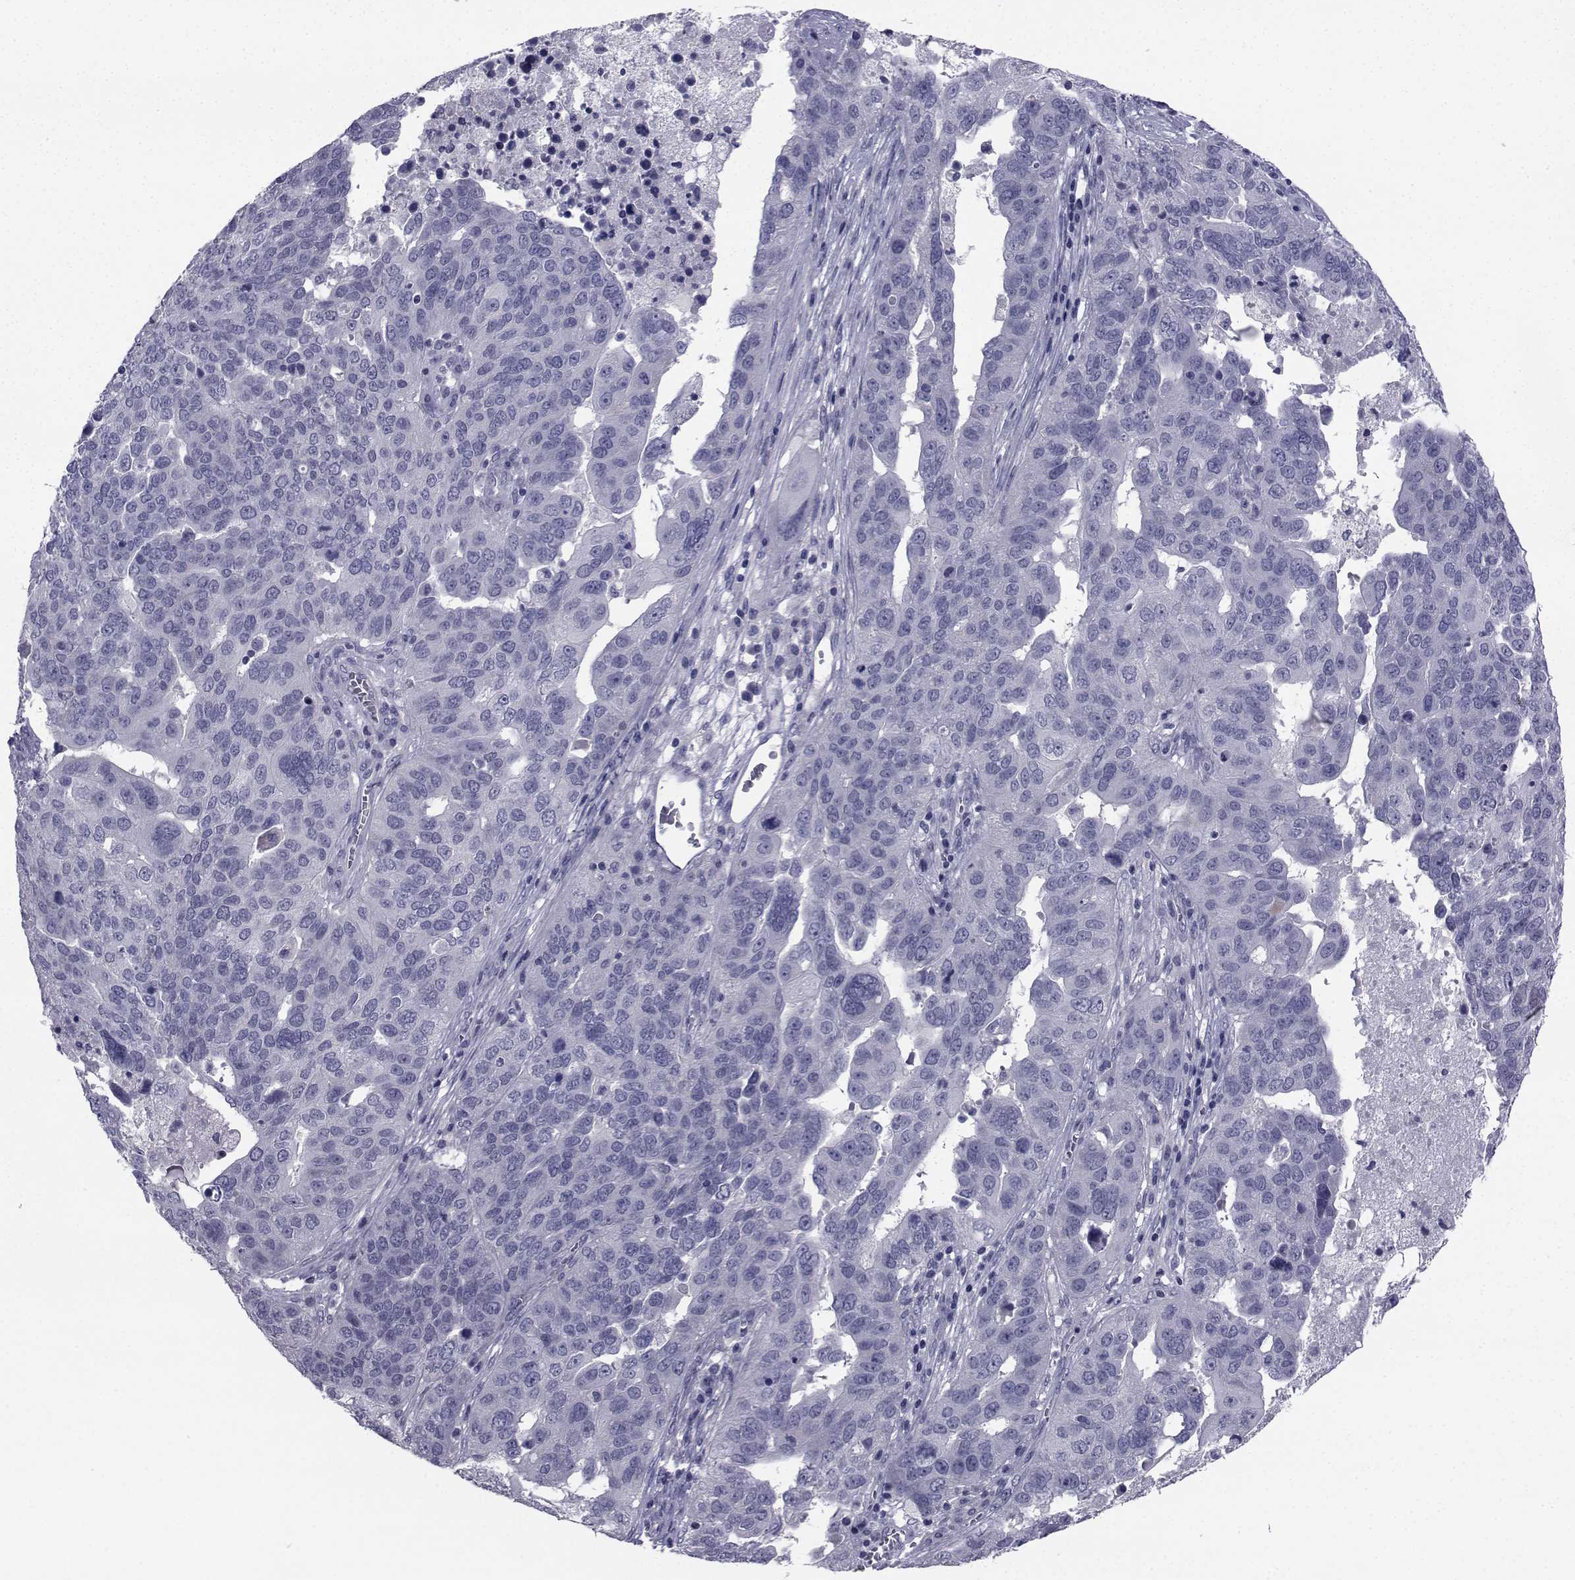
{"staining": {"intensity": "negative", "quantity": "none", "location": "none"}, "tissue": "ovarian cancer", "cell_type": "Tumor cells", "image_type": "cancer", "snomed": [{"axis": "morphology", "description": "Carcinoma, endometroid"}, {"axis": "topography", "description": "Soft tissue"}, {"axis": "topography", "description": "Ovary"}], "caption": "DAB (3,3'-diaminobenzidine) immunohistochemical staining of human ovarian cancer reveals no significant staining in tumor cells.", "gene": "CHRNA1", "patient": {"sex": "female", "age": 52}}